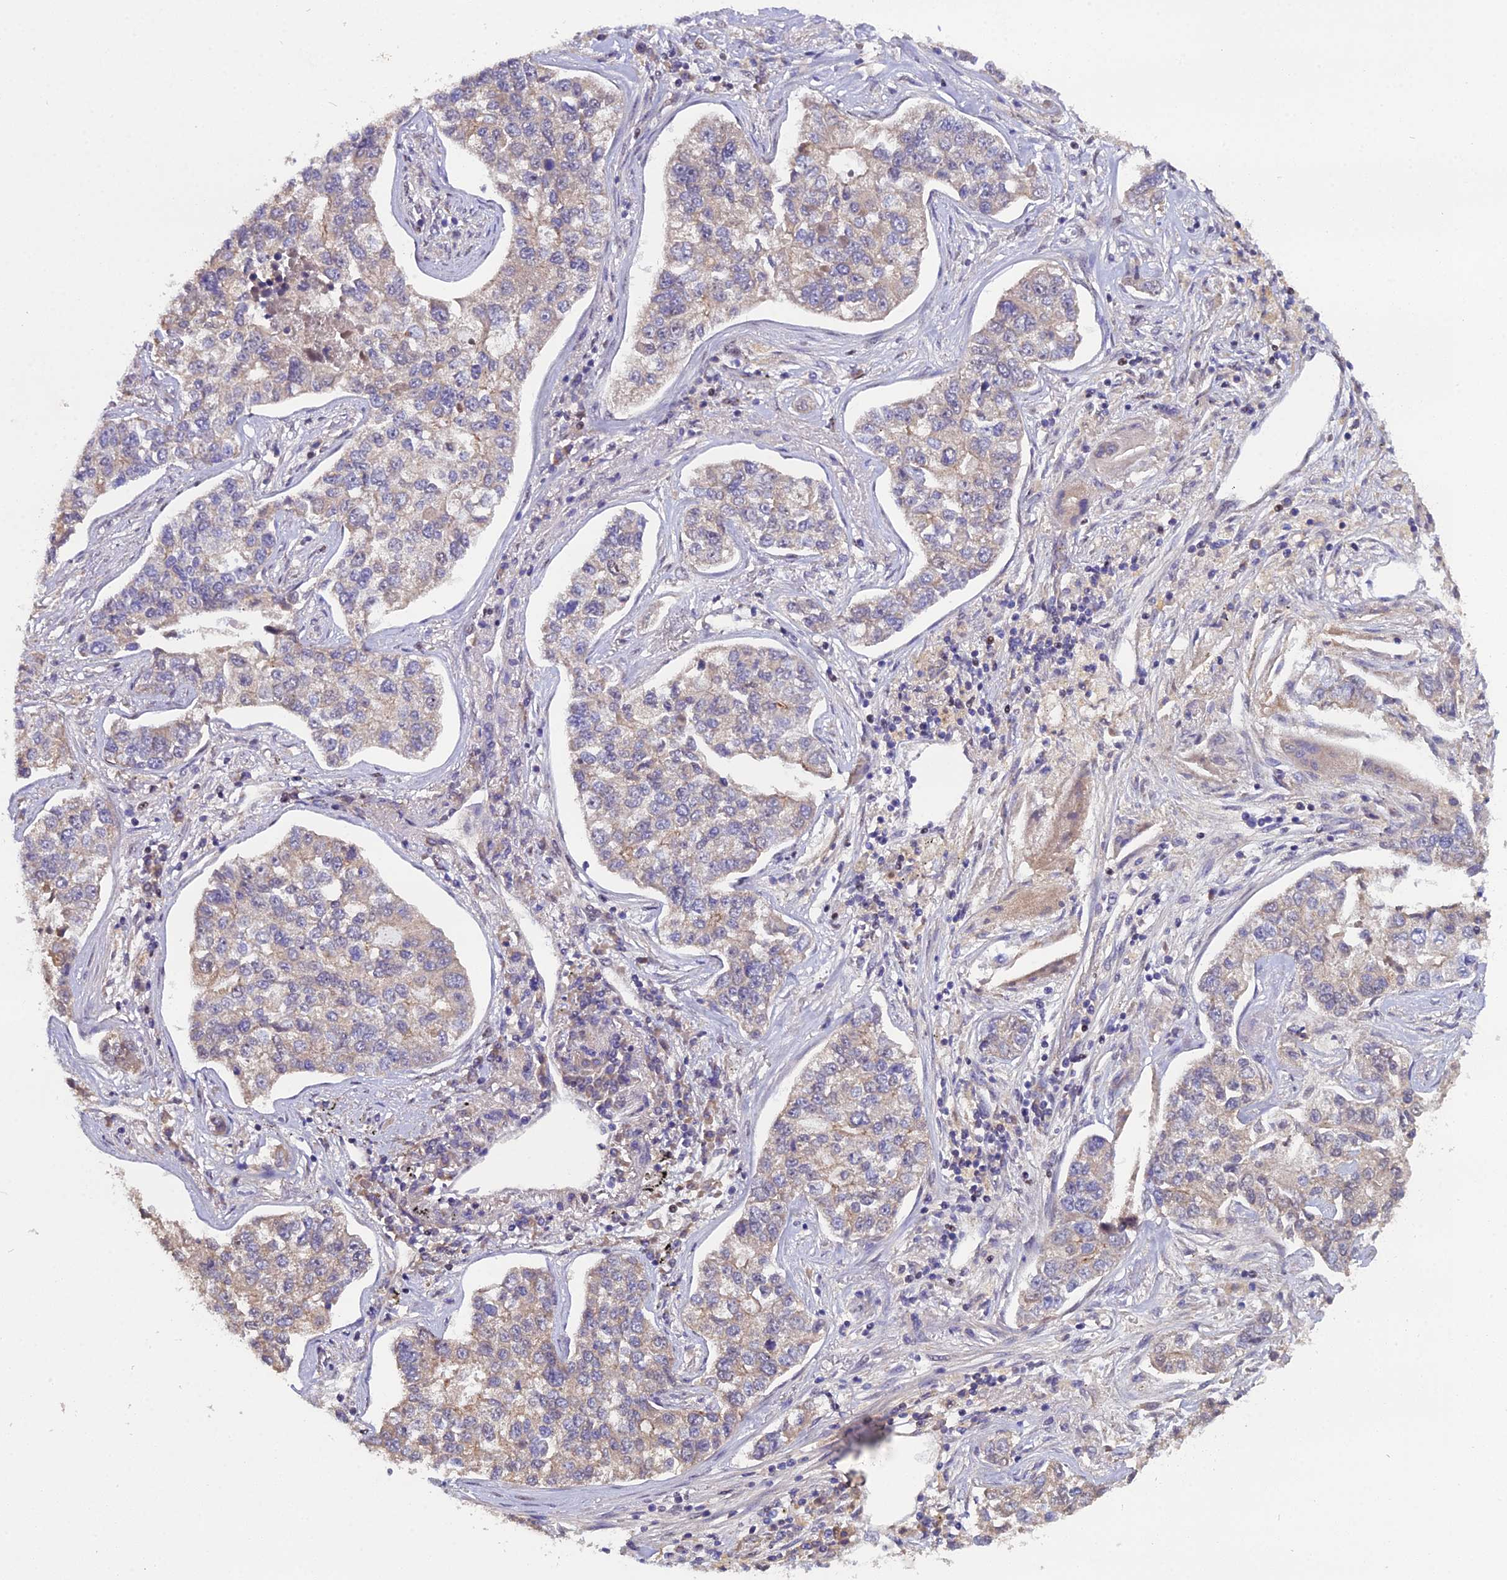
{"staining": {"intensity": "weak", "quantity": "25%-75%", "location": "cytoplasmic/membranous"}, "tissue": "lung cancer", "cell_type": "Tumor cells", "image_type": "cancer", "snomed": [{"axis": "morphology", "description": "Adenocarcinoma, NOS"}, {"axis": "topography", "description": "Lung"}], "caption": "This photomicrograph reveals lung cancer stained with IHC to label a protein in brown. The cytoplasmic/membranous of tumor cells show weak positivity for the protein. Nuclei are counter-stained blue.", "gene": "ARL2", "patient": {"sex": "male", "age": 49}}